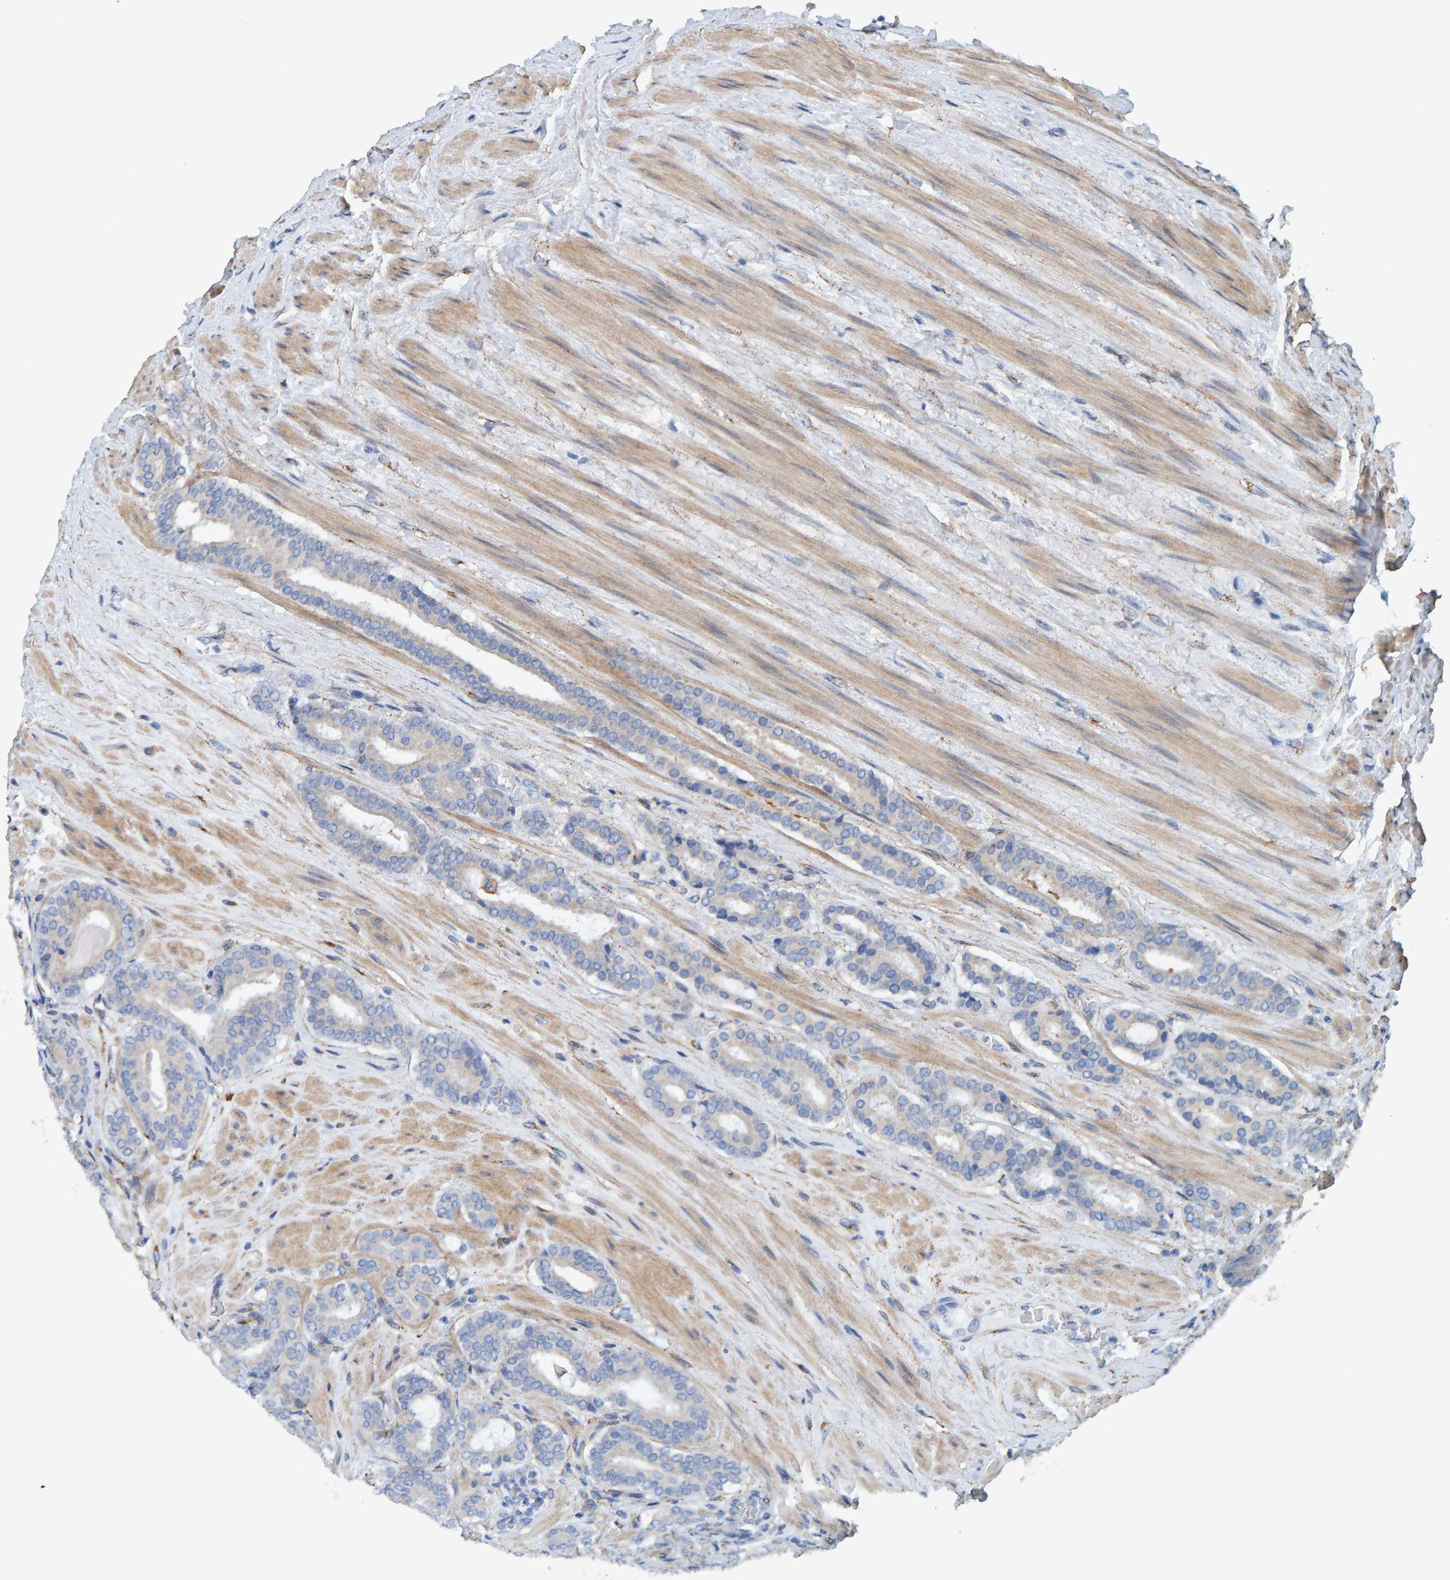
{"staining": {"intensity": "negative", "quantity": "none", "location": "none"}, "tissue": "prostate cancer", "cell_type": "Tumor cells", "image_type": "cancer", "snomed": [{"axis": "morphology", "description": "Adenocarcinoma, Low grade"}, {"axis": "topography", "description": "Prostate"}], "caption": "This is an immunohistochemistry (IHC) micrograph of adenocarcinoma (low-grade) (prostate). There is no positivity in tumor cells.", "gene": "LRP1", "patient": {"sex": "male", "age": 69}}